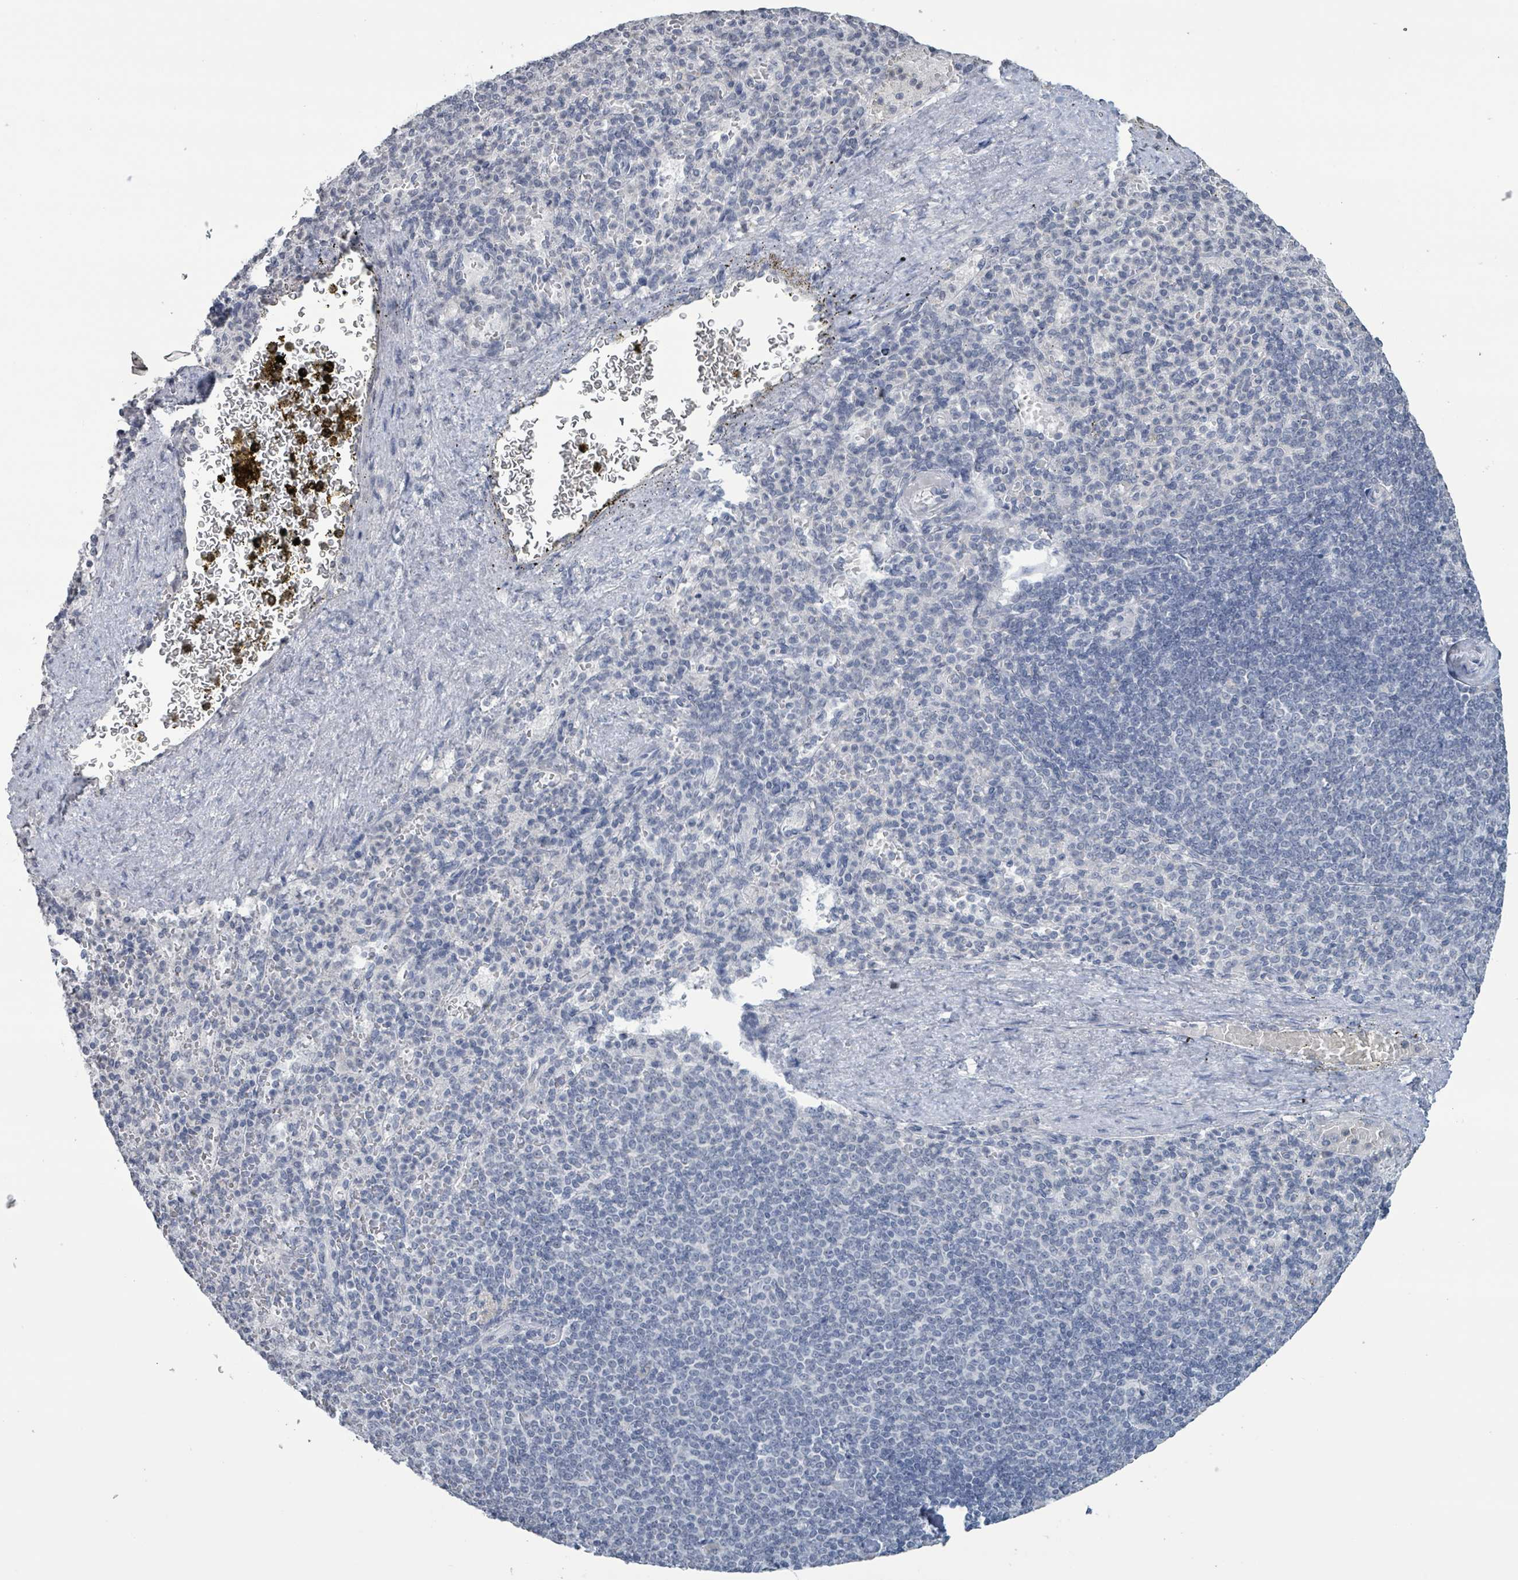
{"staining": {"intensity": "negative", "quantity": "none", "location": "none"}, "tissue": "spleen", "cell_type": "Cells in red pulp", "image_type": "normal", "snomed": [{"axis": "morphology", "description": "Normal tissue, NOS"}, {"axis": "topography", "description": "Spleen"}], "caption": "Spleen was stained to show a protein in brown. There is no significant expression in cells in red pulp. (Stains: DAB (3,3'-diaminobenzidine) immunohistochemistry with hematoxylin counter stain, Microscopy: brightfield microscopy at high magnification).", "gene": "CA9", "patient": {"sex": "female", "age": 74}}